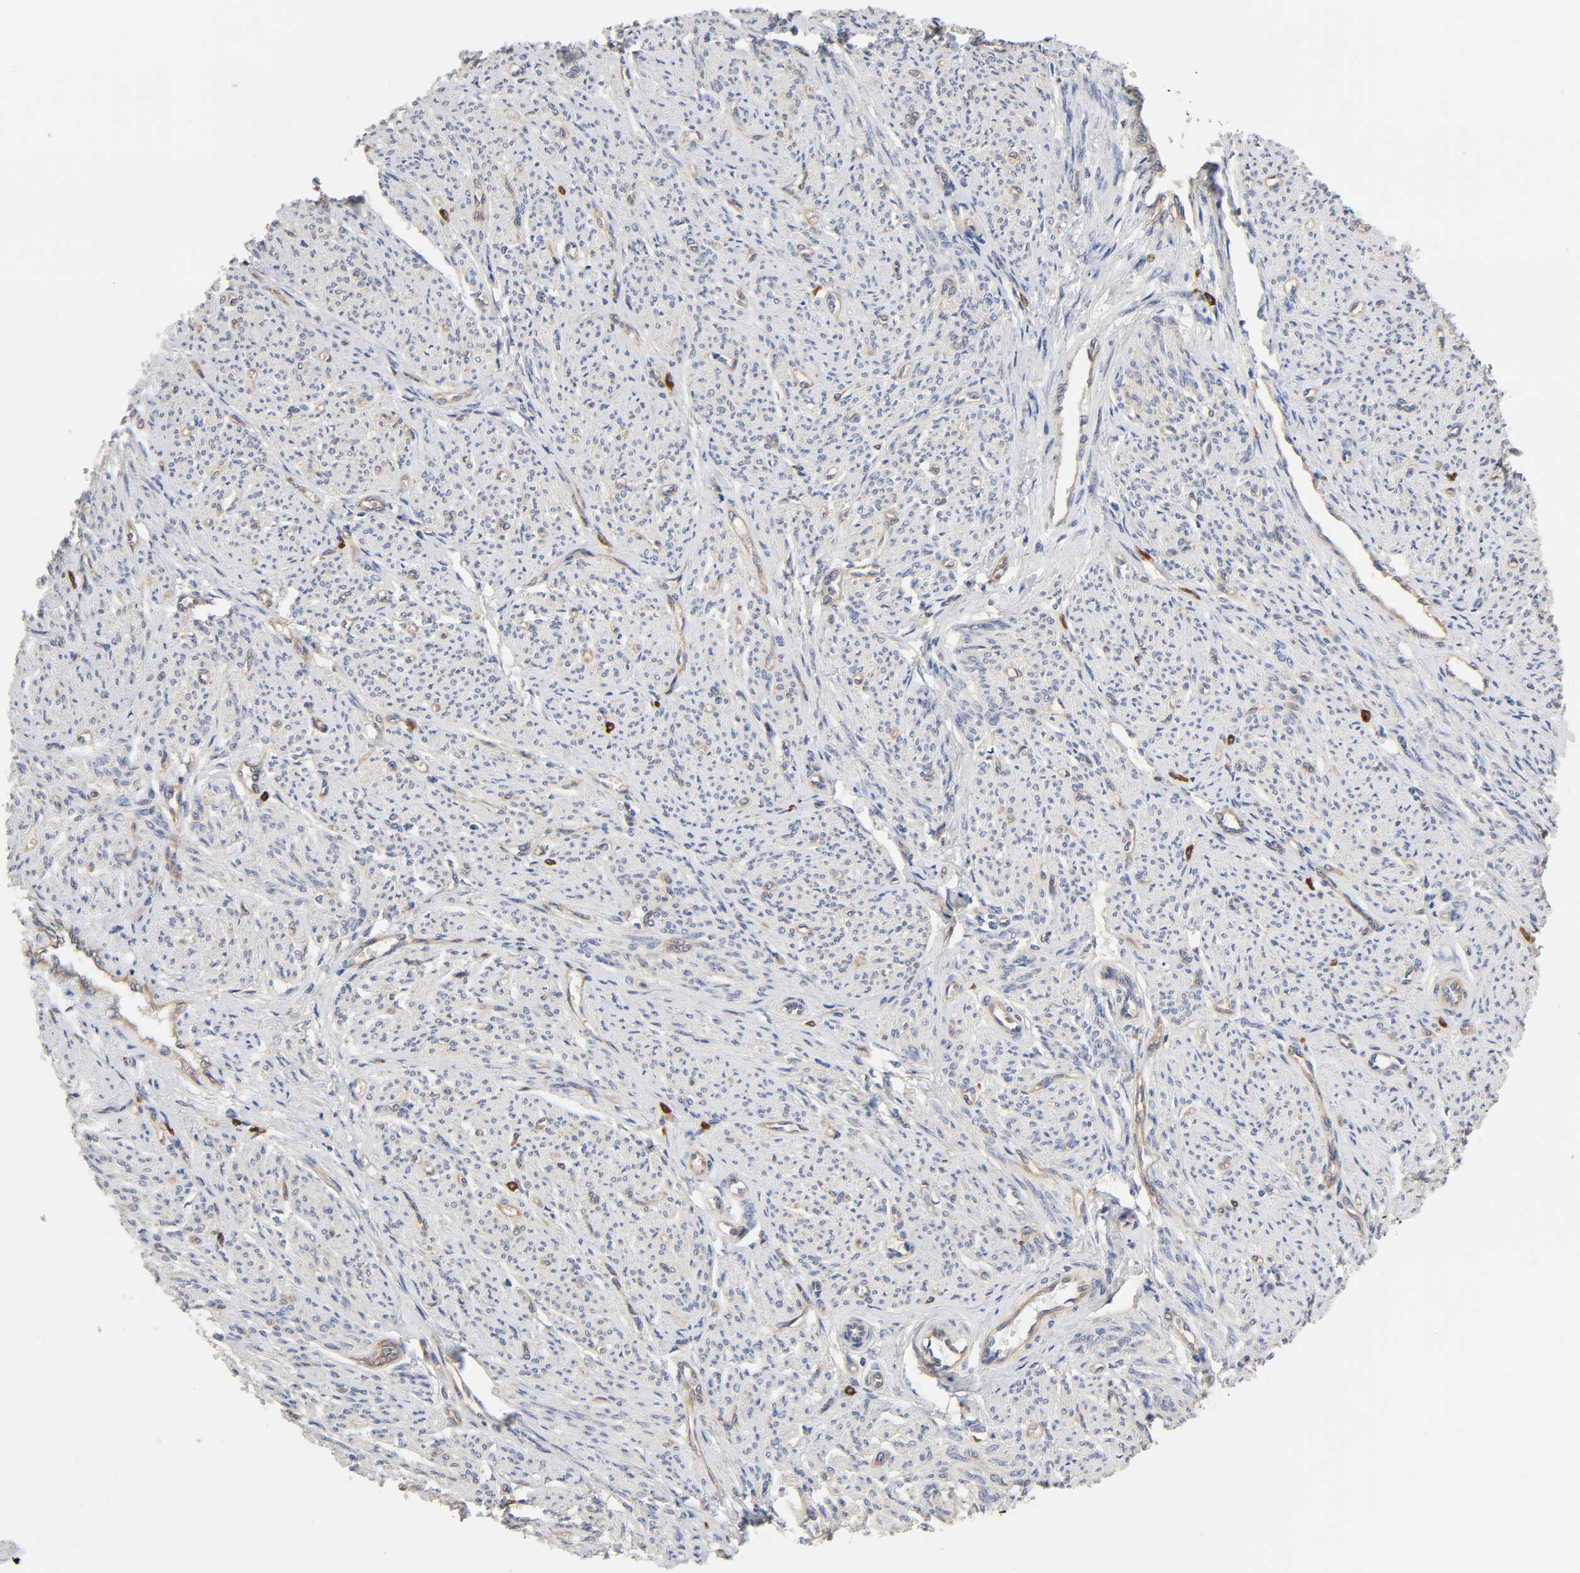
{"staining": {"intensity": "negative", "quantity": "none", "location": "none"}, "tissue": "smooth muscle", "cell_type": "Smooth muscle cells", "image_type": "normal", "snomed": [{"axis": "morphology", "description": "Normal tissue, NOS"}, {"axis": "topography", "description": "Smooth muscle"}], "caption": "Smooth muscle was stained to show a protein in brown. There is no significant staining in smooth muscle cells. Brightfield microscopy of immunohistochemistry (IHC) stained with DAB (brown) and hematoxylin (blue), captured at high magnification.", "gene": "RAB13", "patient": {"sex": "female", "age": 65}}